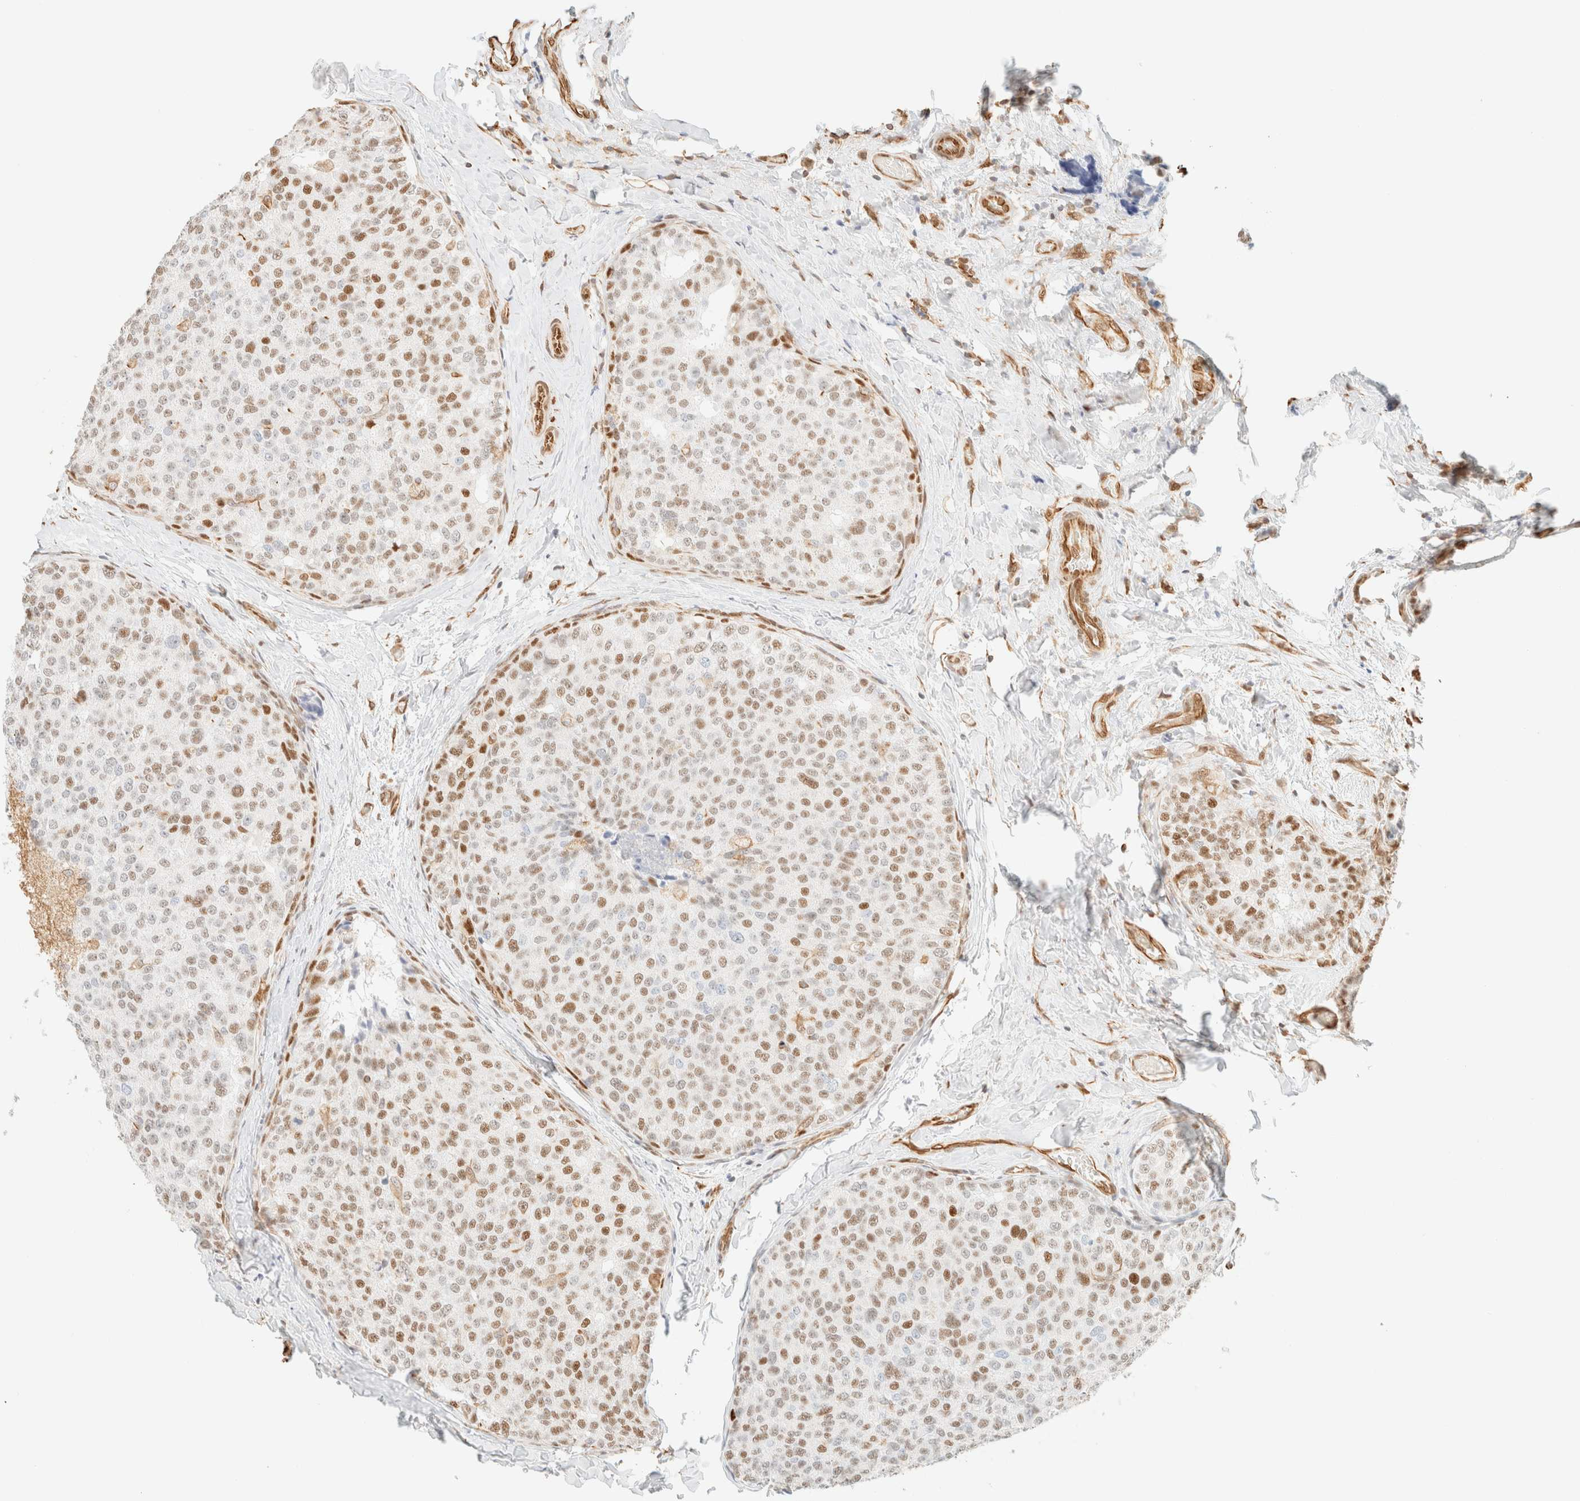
{"staining": {"intensity": "moderate", "quantity": ">75%", "location": "nuclear"}, "tissue": "breast cancer", "cell_type": "Tumor cells", "image_type": "cancer", "snomed": [{"axis": "morphology", "description": "Normal tissue, NOS"}, {"axis": "morphology", "description": "Duct carcinoma"}, {"axis": "topography", "description": "Breast"}], "caption": "A high-resolution image shows immunohistochemistry (IHC) staining of breast cancer, which shows moderate nuclear positivity in approximately >75% of tumor cells.", "gene": "ZSCAN18", "patient": {"sex": "female", "age": 43}}